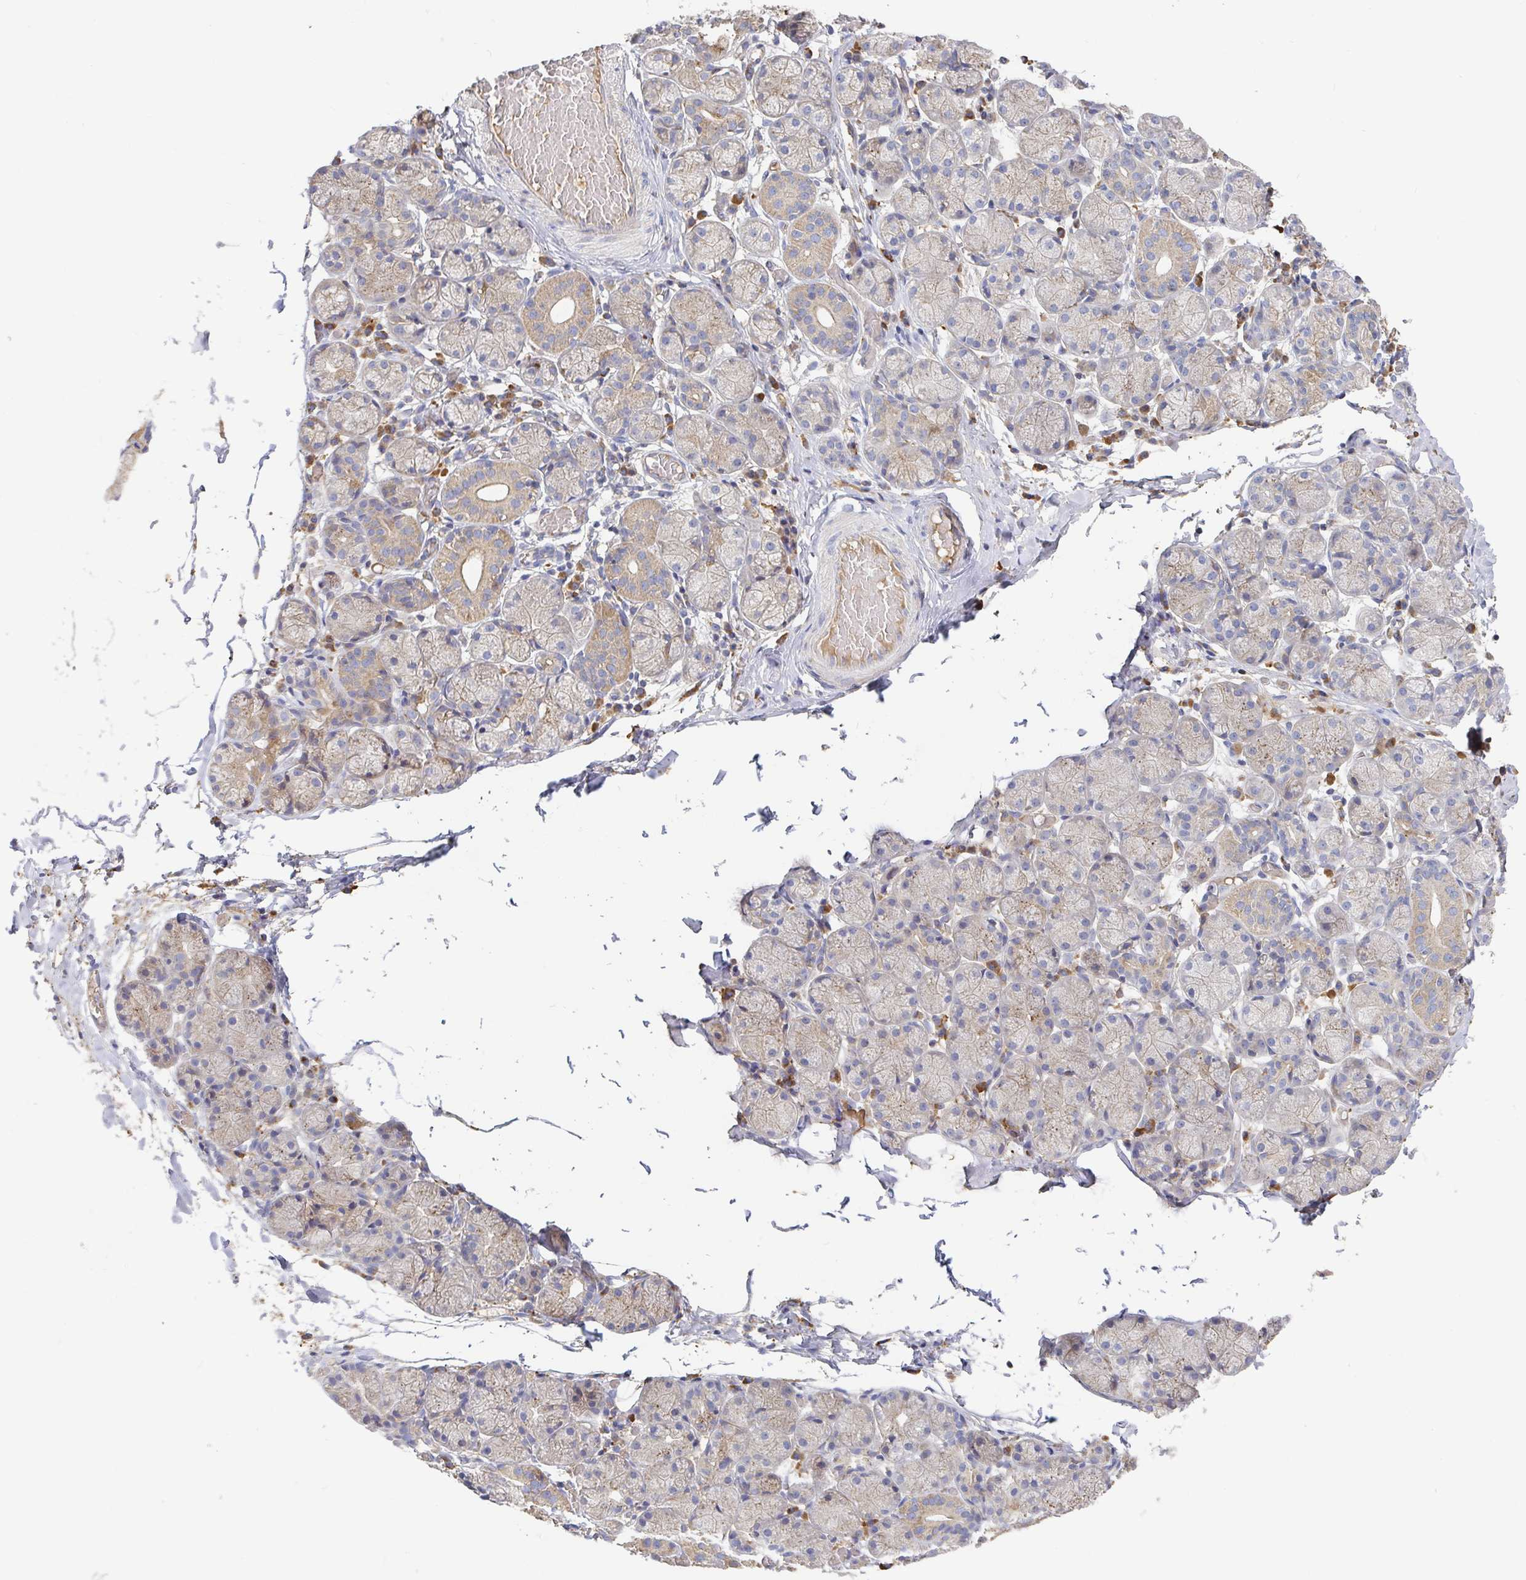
{"staining": {"intensity": "weak", "quantity": "25%-75%", "location": "cytoplasmic/membranous"}, "tissue": "salivary gland", "cell_type": "Glandular cells", "image_type": "normal", "snomed": [{"axis": "morphology", "description": "Normal tissue, NOS"}, {"axis": "topography", "description": "Salivary gland"}], "caption": "Normal salivary gland demonstrates weak cytoplasmic/membranous positivity in about 25%-75% of glandular cells Using DAB (brown) and hematoxylin (blue) stains, captured at high magnification using brightfield microscopy..", "gene": "IRAK2", "patient": {"sex": "female", "age": 24}}